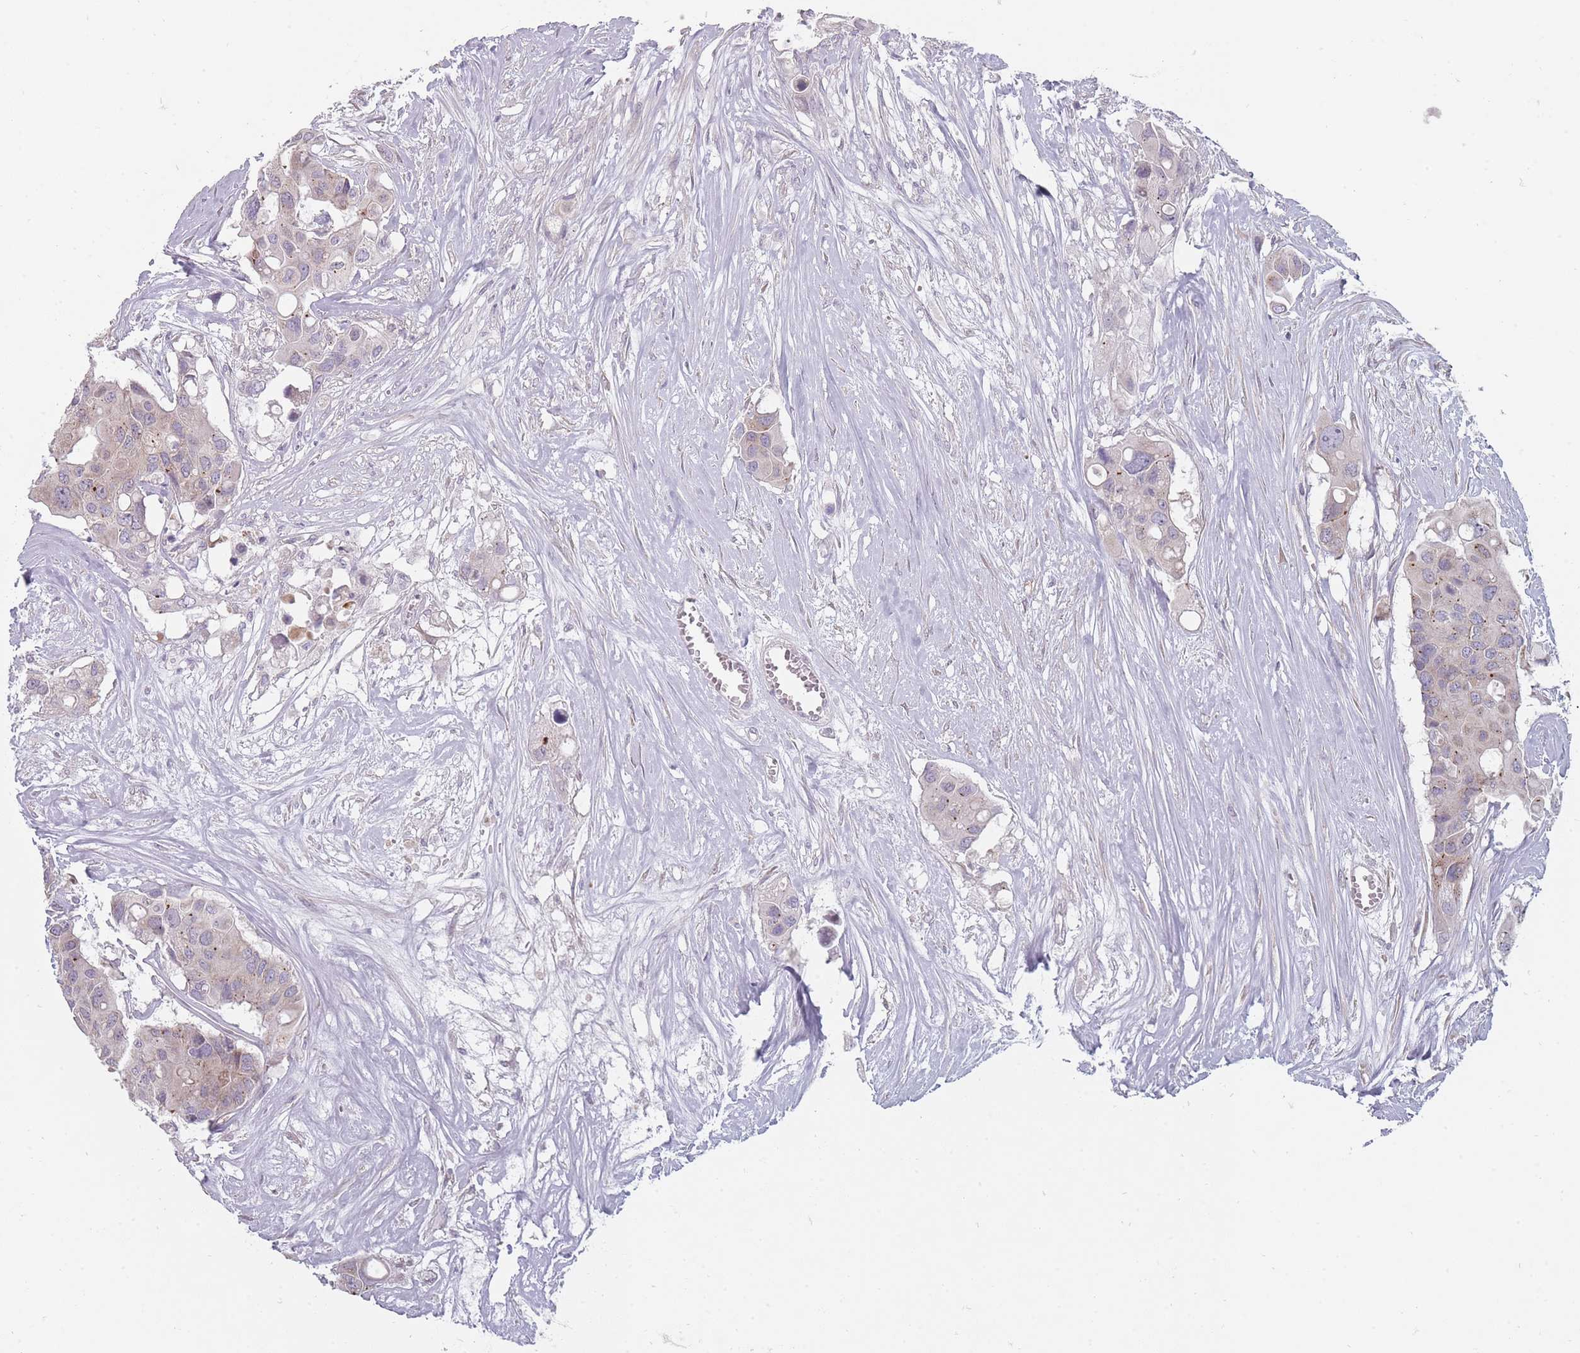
{"staining": {"intensity": "weak", "quantity": "<25%", "location": "cytoplasmic/membranous"}, "tissue": "colorectal cancer", "cell_type": "Tumor cells", "image_type": "cancer", "snomed": [{"axis": "morphology", "description": "Adenocarcinoma, NOS"}, {"axis": "topography", "description": "Colon"}], "caption": "Immunohistochemistry histopathology image of colorectal cancer (adenocarcinoma) stained for a protein (brown), which reveals no positivity in tumor cells. (Brightfield microscopy of DAB (3,3'-diaminobenzidine) immunohistochemistry (IHC) at high magnification).", "gene": "PCDH12", "patient": {"sex": "male", "age": 77}}